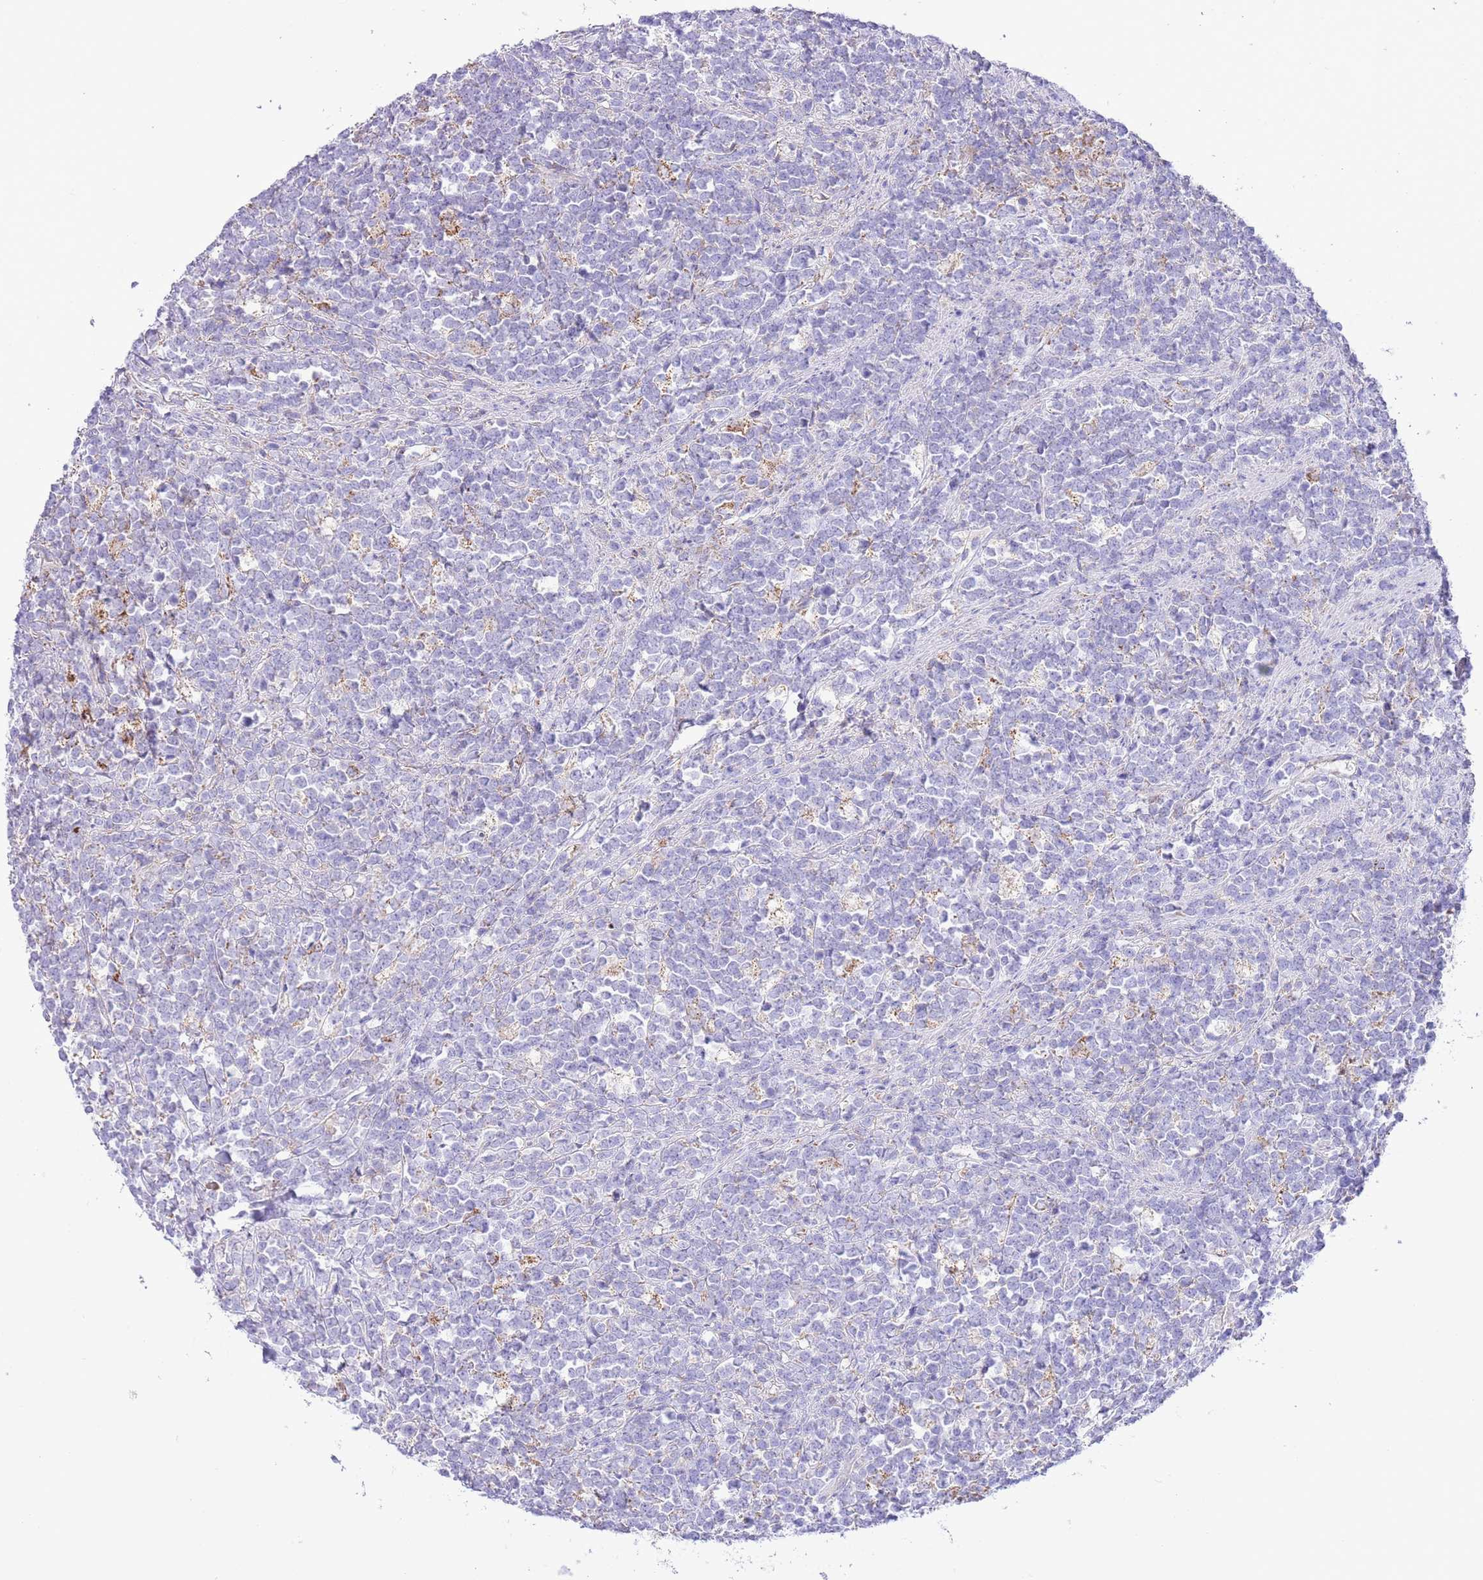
{"staining": {"intensity": "negative", "quantity": "none", "location": "none"}, "tissue": "lymphoma", "cell_type": "Tumor cells", "image_type": "cancer", "snomed": [{"axis": "morphology", "description": "Malignant lymphoma, non-Hodgkin's type, High grade"}, {"axis": "topography", "description": "Small intestine"}, {"axis": "topography", "description": "Colon"}], "caption": "Protein analysis of malignant lymphoma, non-Hodgkin's type (high-grade) exhibits no significant staining in tumor cells. (Brightfield microscopy of DAB immunohistochemistry (IHC) at high magnification).", "gene": "SS18L2", "patient": {"sex": "male", "age": 8}}